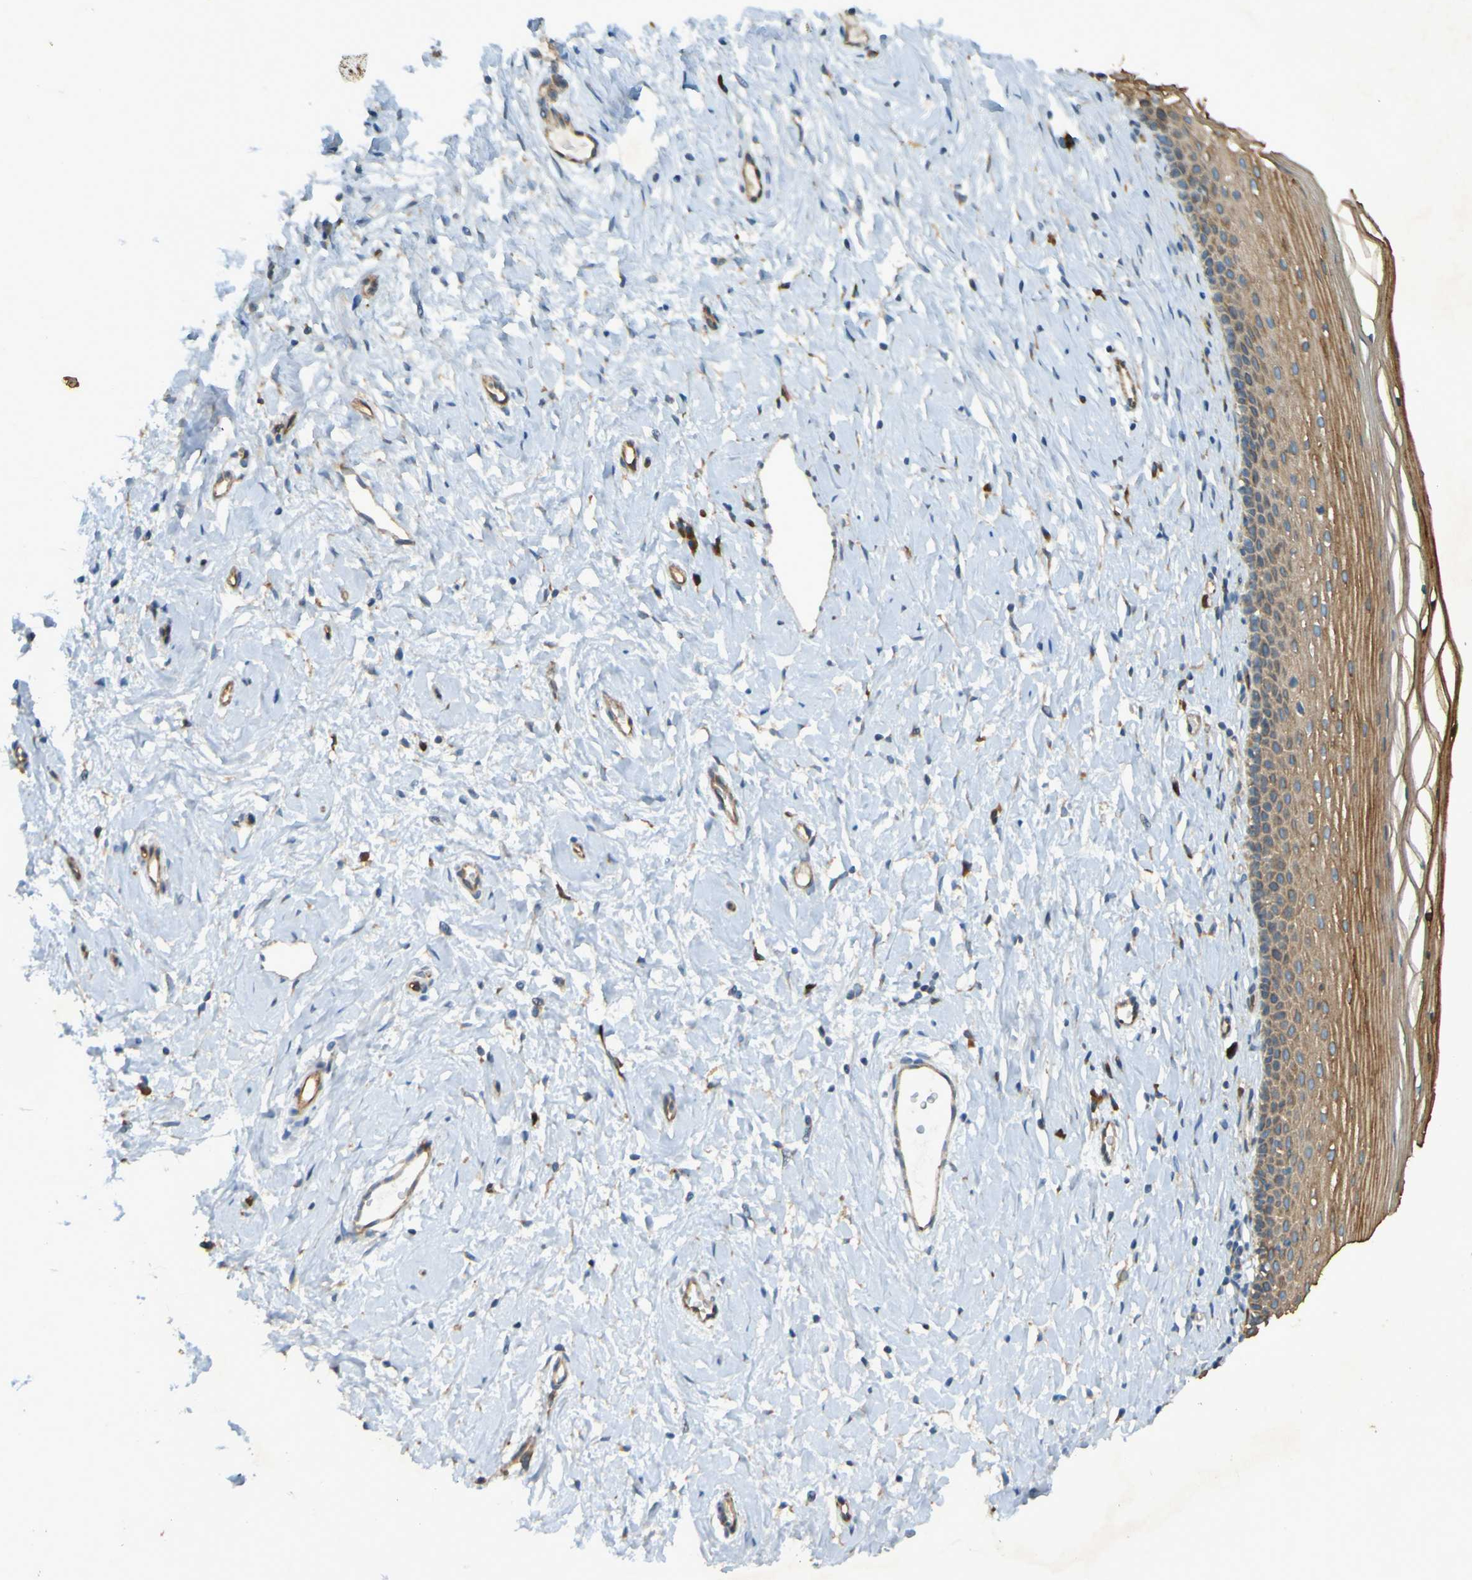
{"staining": {"intensity": "moderate", "quantity": ">75%", "location": "cytoplasmic/membranous"}, "tissue": "cervix", "cell_type": "Glandular cells", "image_type": "normal", "snomed": [{"axis": "morphology", "description": "Normal tissue, NOS"}, {"axis": "topography", "description": "Cervix"}], "caption": "A brown stain highlights moderate cytoplasmic/membranous expression of a protein in glandular cells of benign human cervix. (DAB (3,3'-diaminobenzidine) IHC, brown staining for protein, blue staining for nuclei).", "gene": "DNAJC4", "patient": {"sex": "female", "age": 39}}